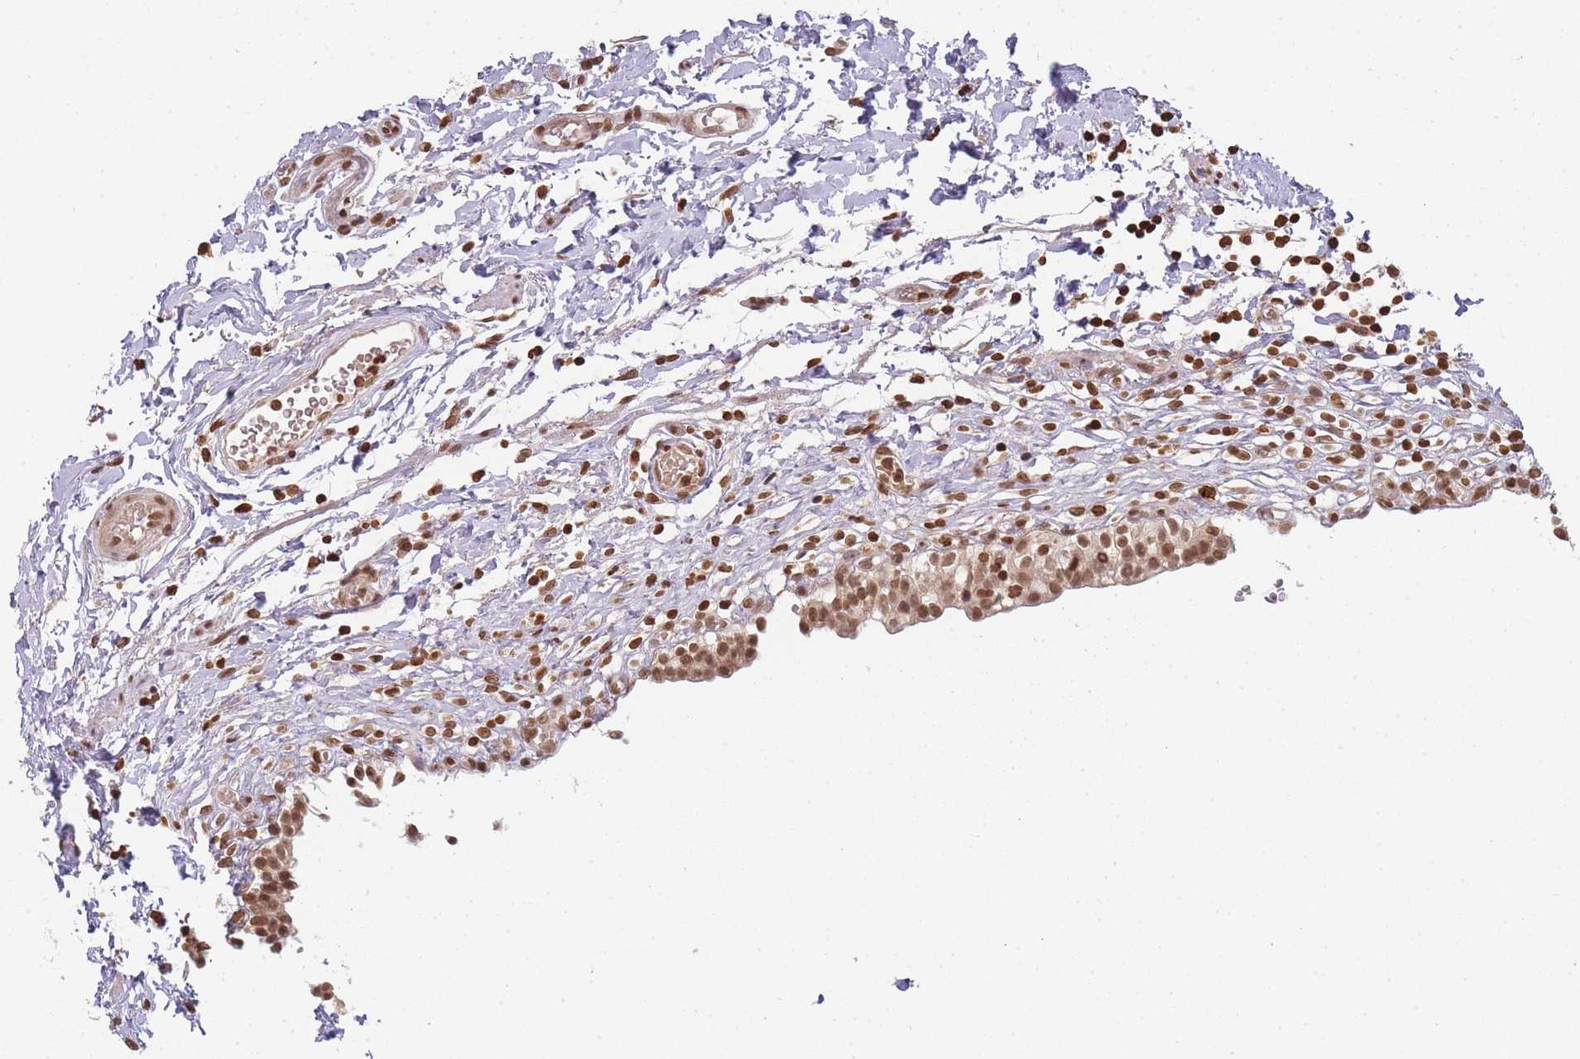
{"staining": {"intensity": "moderate", "quantity": ">75%", "location": "nuclear"}, "tissue": "urinary bladder", "cell_type": "Urothelial cells", "image_type": "normal", "snomed": [{"axis": "morphology", "description": "Normal tissue, NOS"}, {"axis": "topography", "description": "Urinary bladder"}, {"axis": "topography", "description": "Peripheral nerve tissue"}], "caption": "The histopathology image reveals immunohistochemical staining of normal urinary bladder. There is moderate nuclear staining is appreciated in approximately >75% of urothelial cells. (DAB (3,3'-diaminobenzidine) IHC with brightfield microscopy, high magnification).", "gene": "WWTR1", "patient": {"sex": "male", "age": 55}}